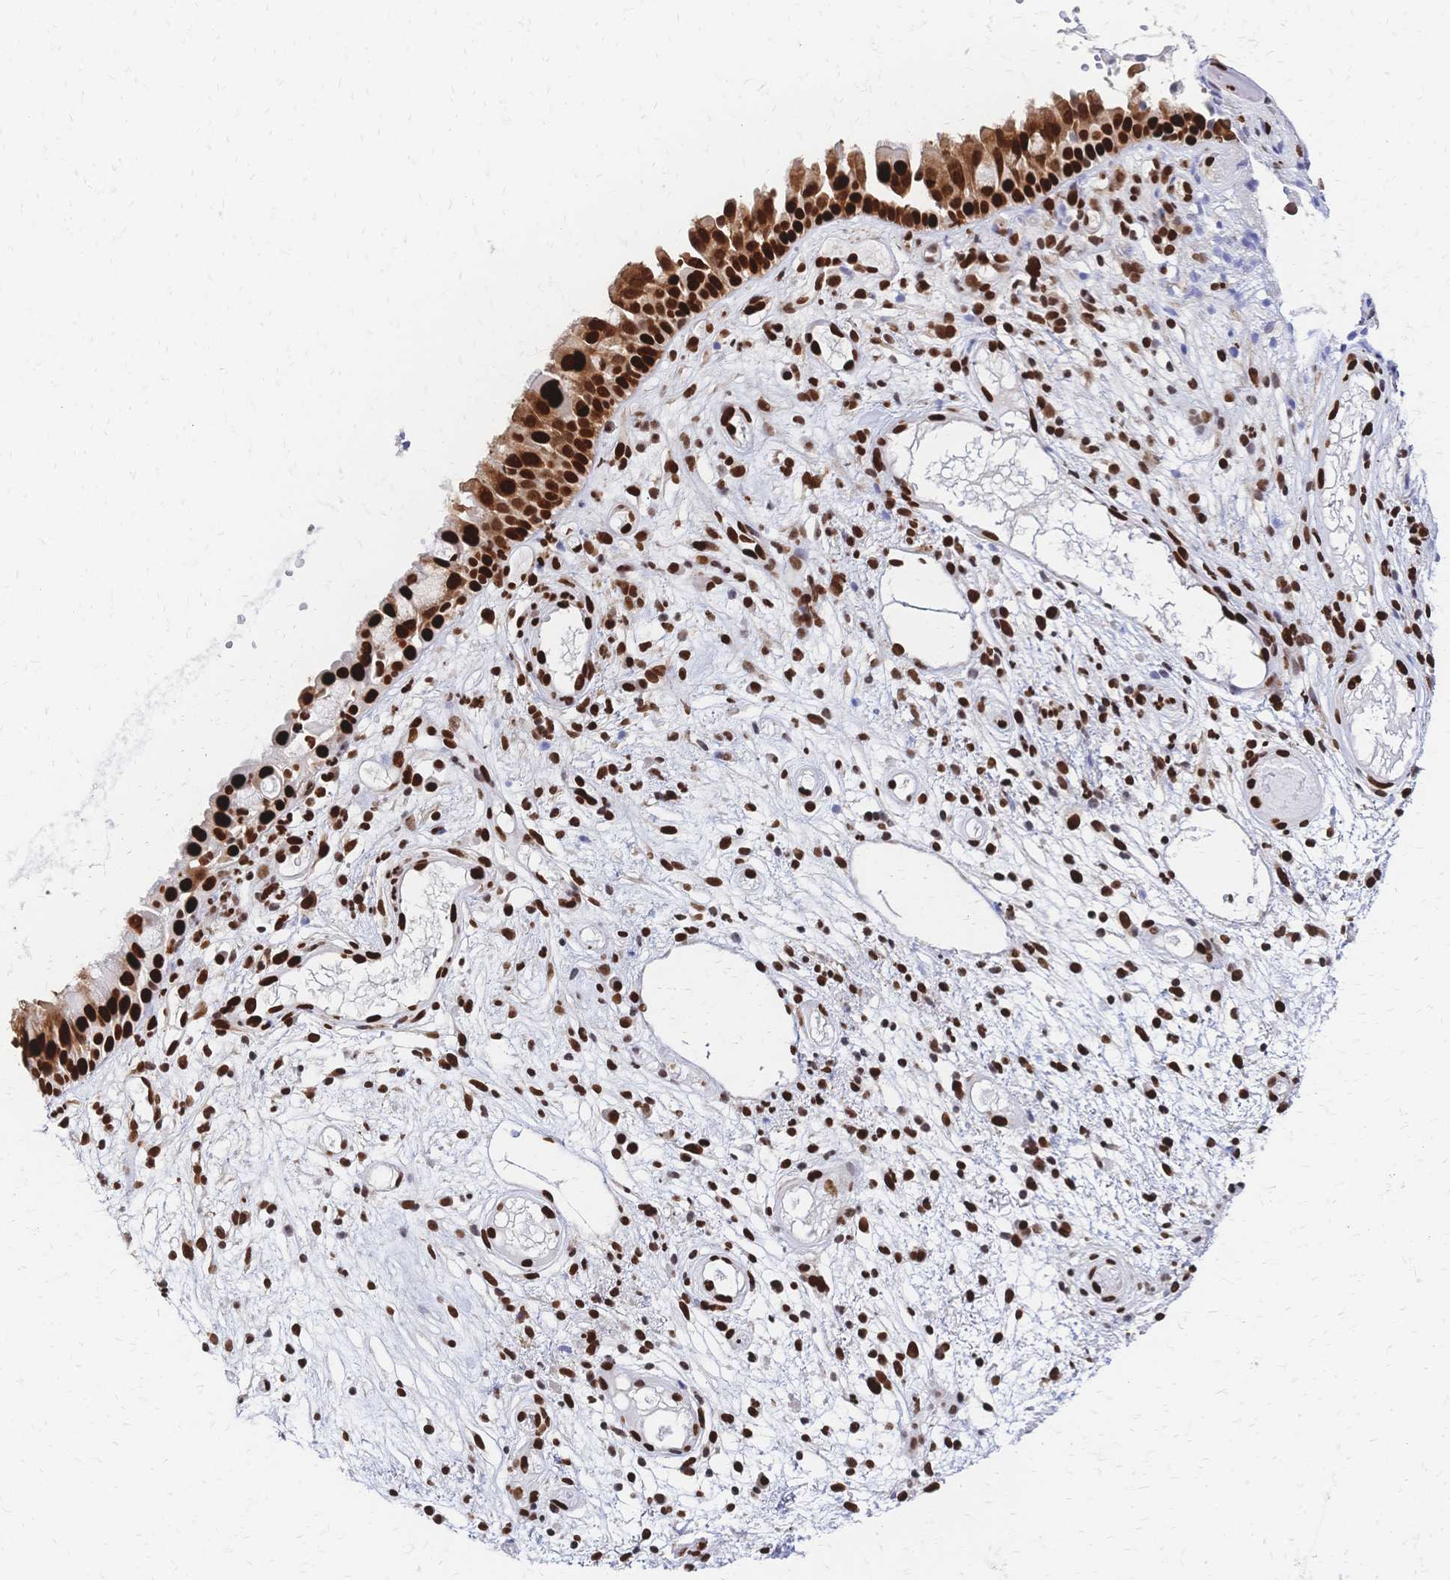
{"staining": {"intensity": "strong", "quantity": ">75%", "location": "nuclear"}, "tissue": "nasopharynx", "cell_type": "Respiratory epithelial cells", "image_type": "normal", "snomed": [{"axis": "morphology", "description": "Normal tissue, NOS"}, {"axis": "morphology", "description": "Inflammation, NOS"}, {"axis": "topography", "description": "Nasopharynx"}], "caption": "High-power microscopy captured an immunohistochemistry histopathology image of unremarkable nasopharynx, revealing strong nuclear staining in about >75% of respiratory epithelial cells.", "gene": "HDGF", "patient": {"sex": "male", "age": 54}}